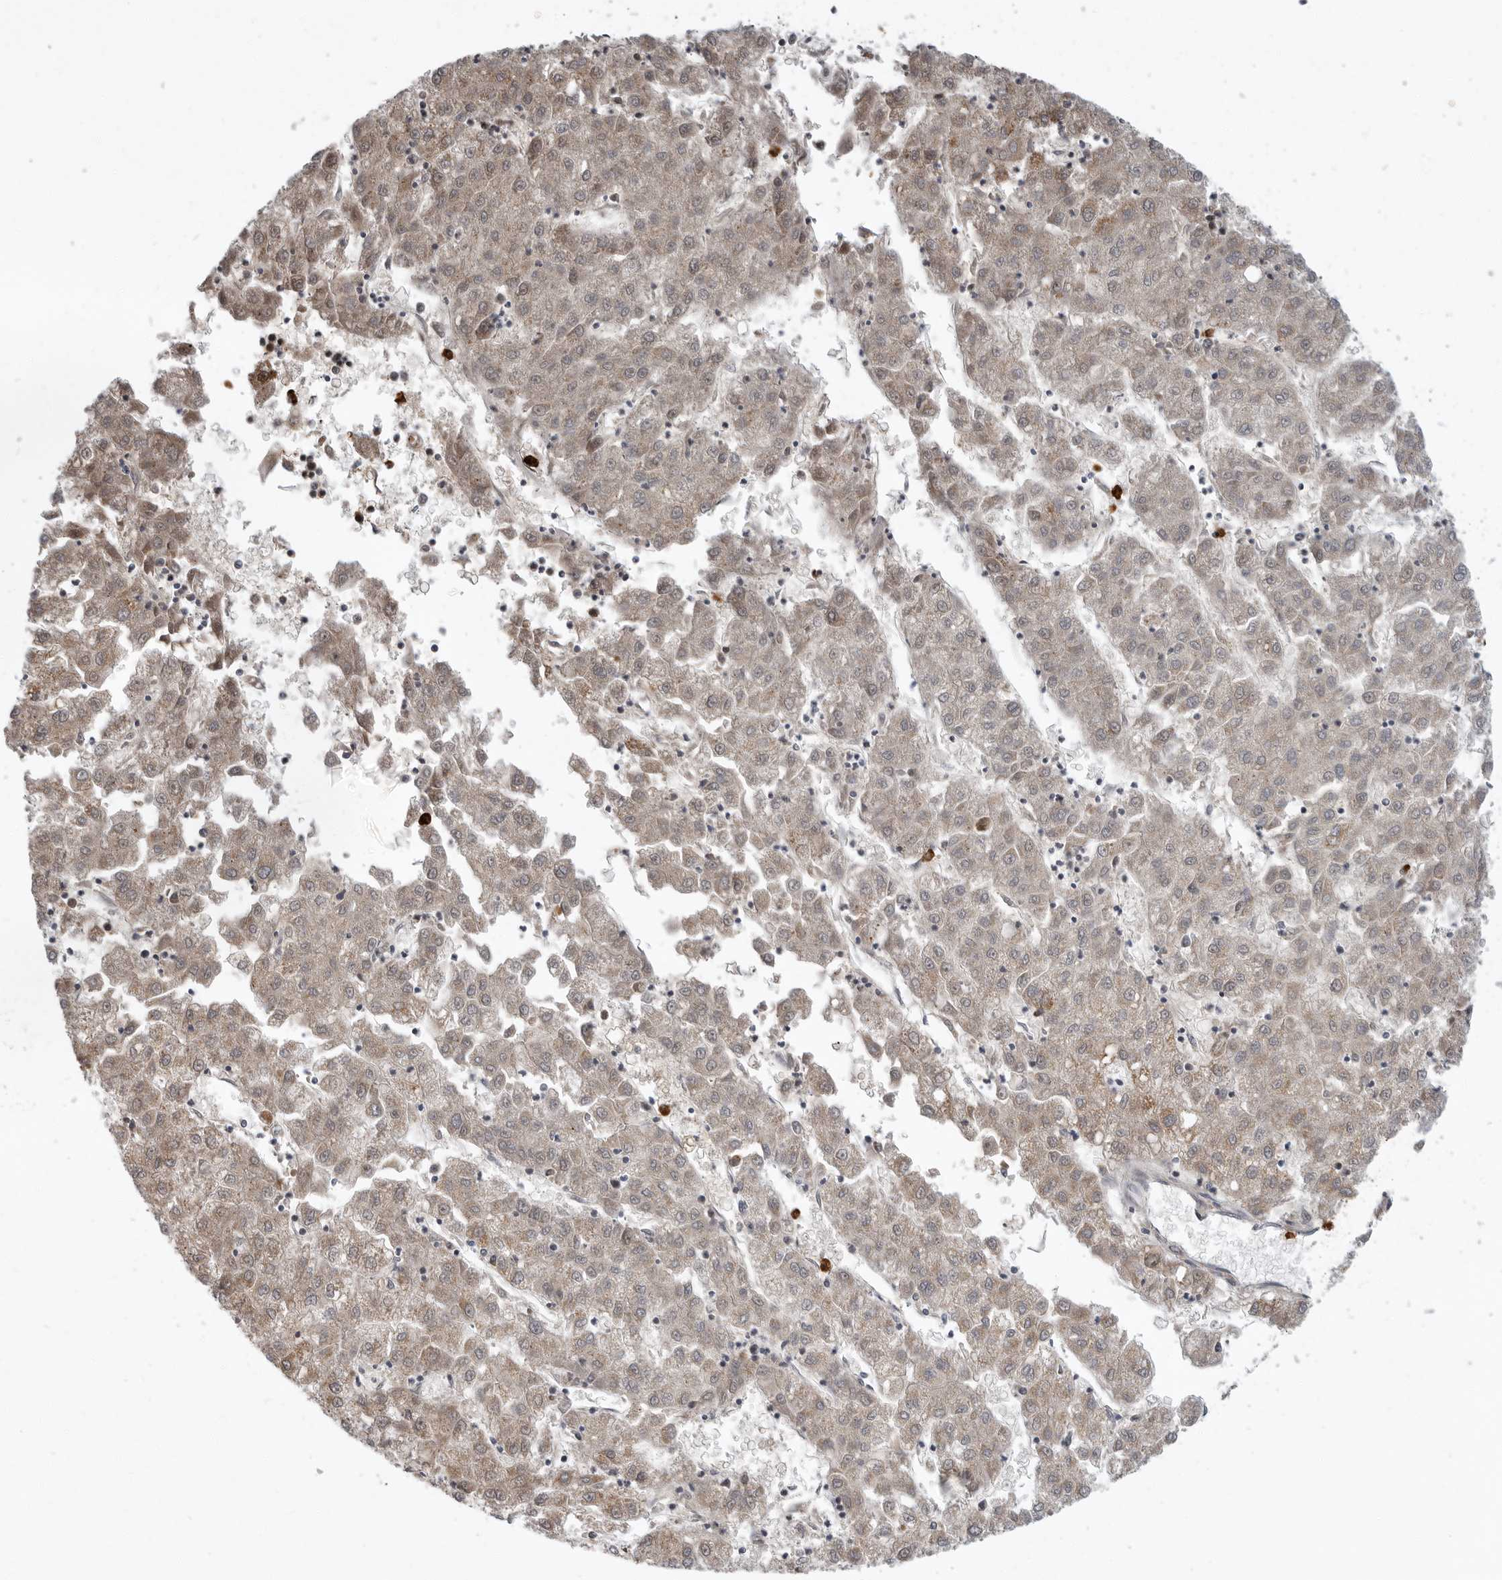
{"staining": {"intensity": "weak", "quantity": ">75%", "location": "cytoplasmic/membranous"}, "tissue": "liver cancer", "cell_type": "Tumor cells", "image_type": "cancer", "snomed": [{"axis": "morphology", "description": "Carcinoma, Hepatocellular, NOS"}, {"axis": "topography", "description": "Liver"}], "caption": "IHC micrograph of neoplastic tissue: liver cancer (hepatocellular carcinoma) stained using immunohistochemistry displays low levels of weak protein expression localized specifically in the cytoplasmic/membranous of tumor cells, appearing as a cytoplasmic/membranous brown color.", "gene": "GCNT2", "patient": {"sex": "male", "age": 72}}